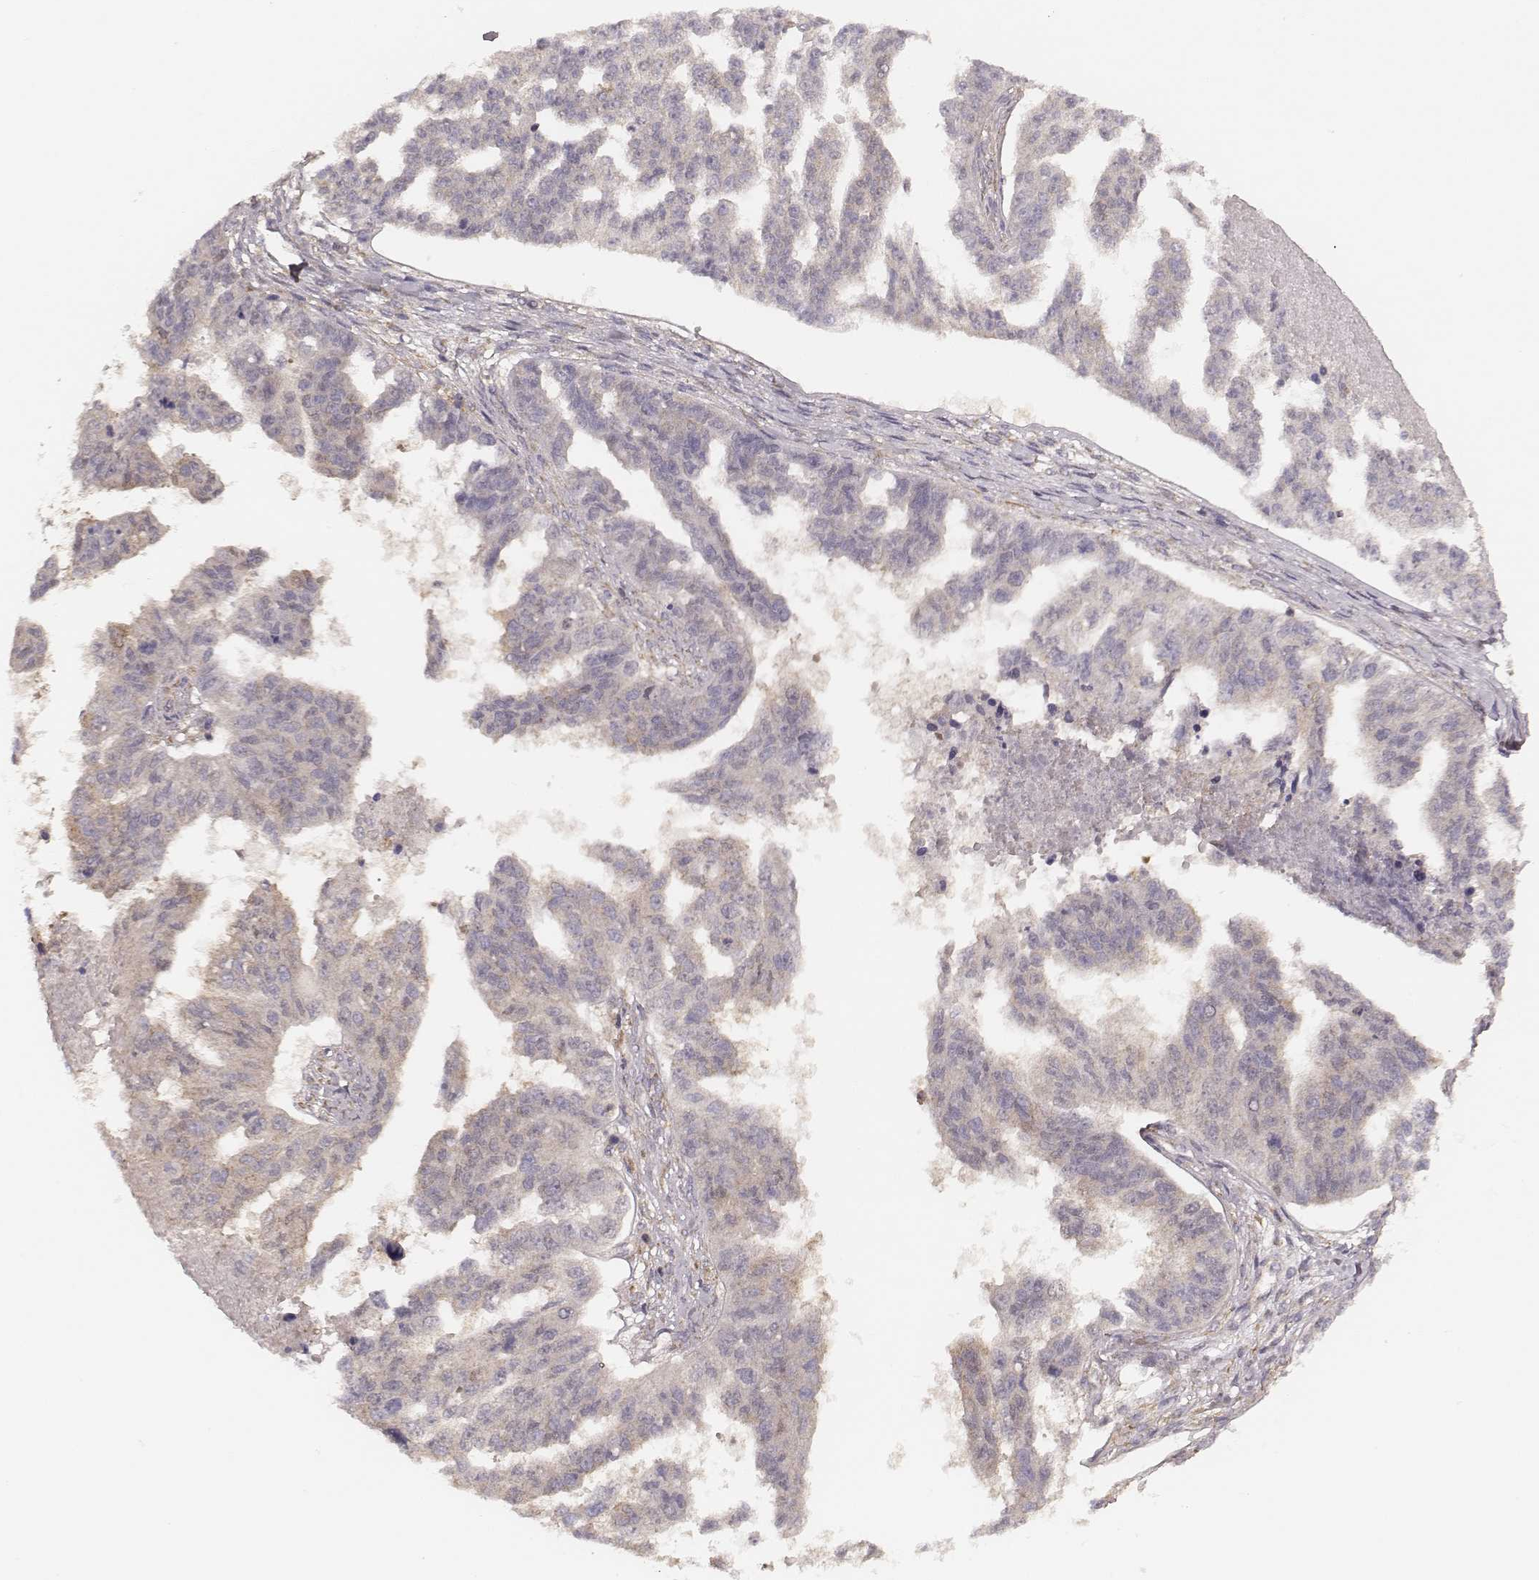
{"staining": {"intensity": "weak", "quantity": "<25%", "location": "cytoplasmic/membranous"}, "tissue": "ovarian cancer", "cell_type": "Tumor cells", "image_type": "cancer", "snomed": [{"axis": "morphology", "description": "Cystadenocarcinoma, serous, NOS"}, {"axis": "topography", "description": "Ovary"}], "caption": "Protein analysis of serous cystadenocarcinoma (ovarian) exhibits no significant staining in tumor cells. Brightfield microscopy of IHC stained with DAB (brown) and hematoxylin (blue), captured at high magnification.", "gene": "CARS1", "patient": {"sex": "female", "age": 58}}